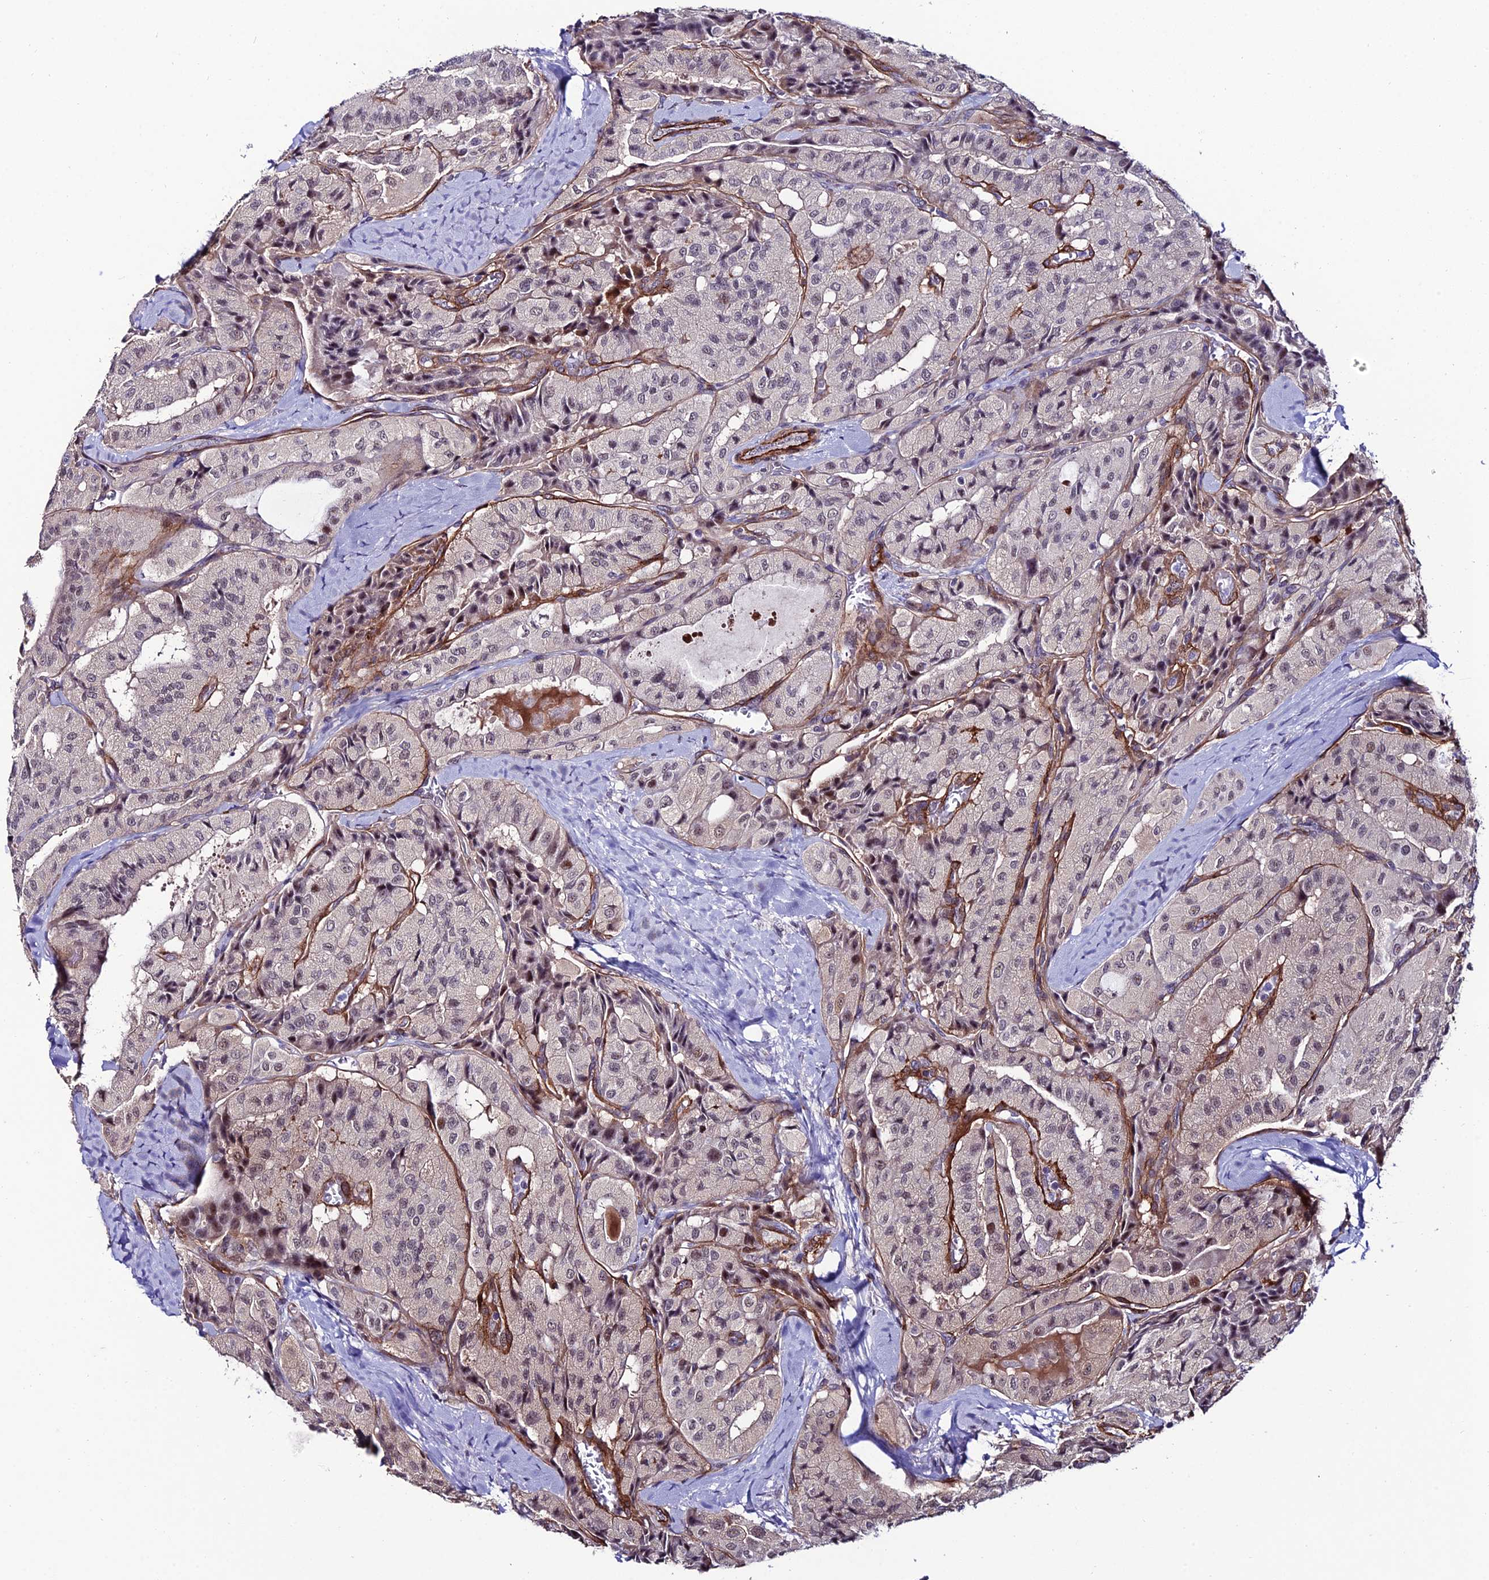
{"staining": {"intensity": "weak", "quantity": "<25%", "location": "nuclear"}, "tissue": "thyroid cancer", "cell_type": "Tumor cells", "image_type": "cancer", "snomed": [{"axis": "morphology", "description": "Normal tissue, NOS"}, {"axis": "morphology", "description": "Papillary adenocarcinoma, NOS"}, {"axis": "topography", "description": "Thyroid gland"}], "caption": "Immunohistochemical staining of human thyroid cancer (papillary adenocarcinoma) displays no significant positivity in tumor cells. (IHC, brightfield microscopy, high magnification).", "gene": "SYT15", "patient": {"sex": "female", "age": 59}}